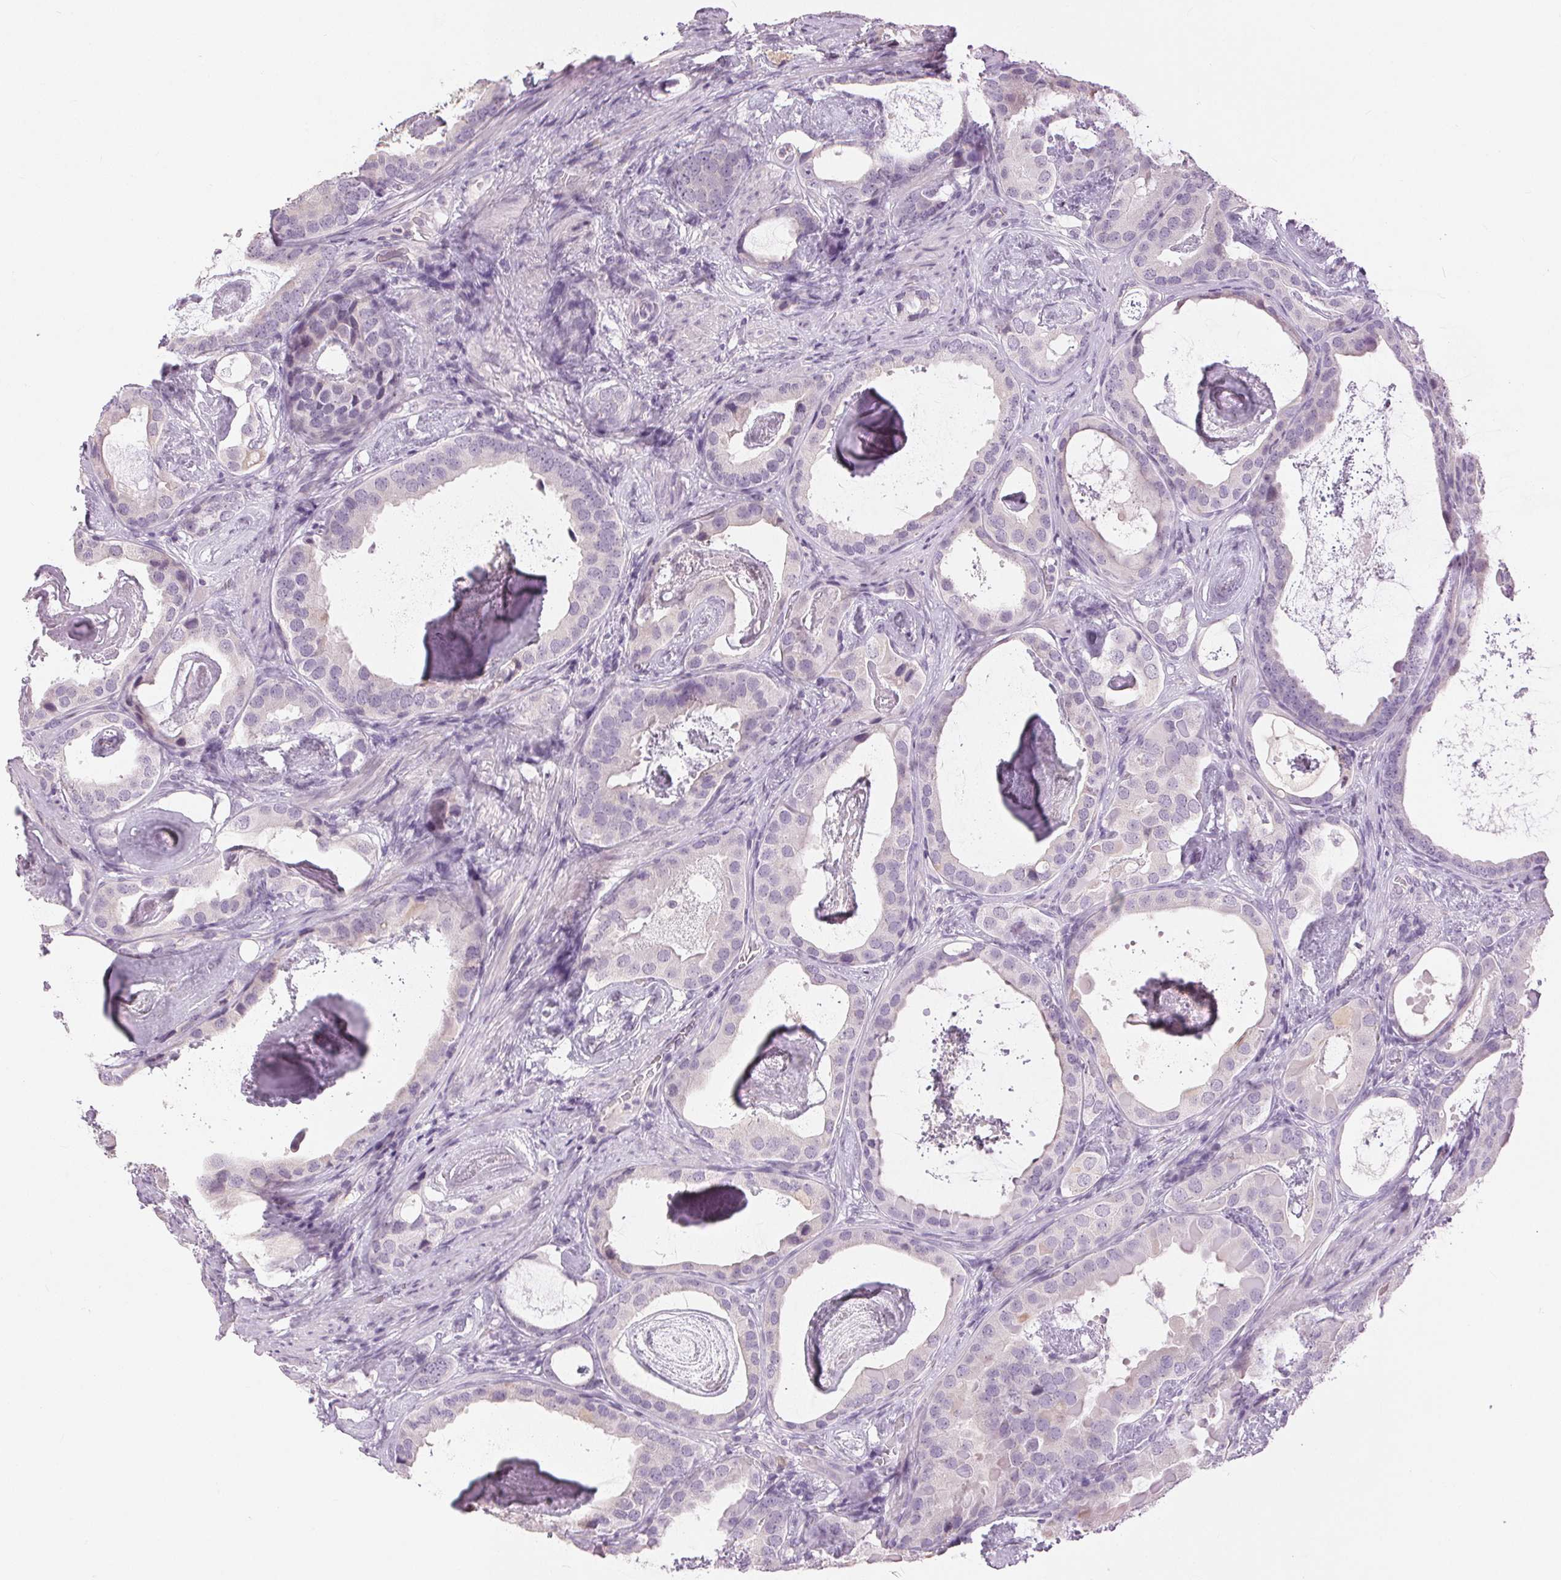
{"staining": {"intensity": "negative", "quantity": "none", "location": "none"}, "tissue": "prostate cancer", "cell_type": "Tumor cells", "image_type": "cancer", "snomed": [{"axis": "morphology", "description": "Adenocarcinoma, Low grade"}, {"axis": "topography", "description": "Prostate and seminal vesicle, NOS"}], "caption": "Immunohistochemistry (IHC) histopathology image of neoplastic tissue: prostate adenocarcinoma (low-grade) stained with DAB (3,3'-diaminobenzidine) exhibits no significant protein positivity in tumor cells.", "gene": "DSG3", "patient": {"sex": "male", "age": 71}}